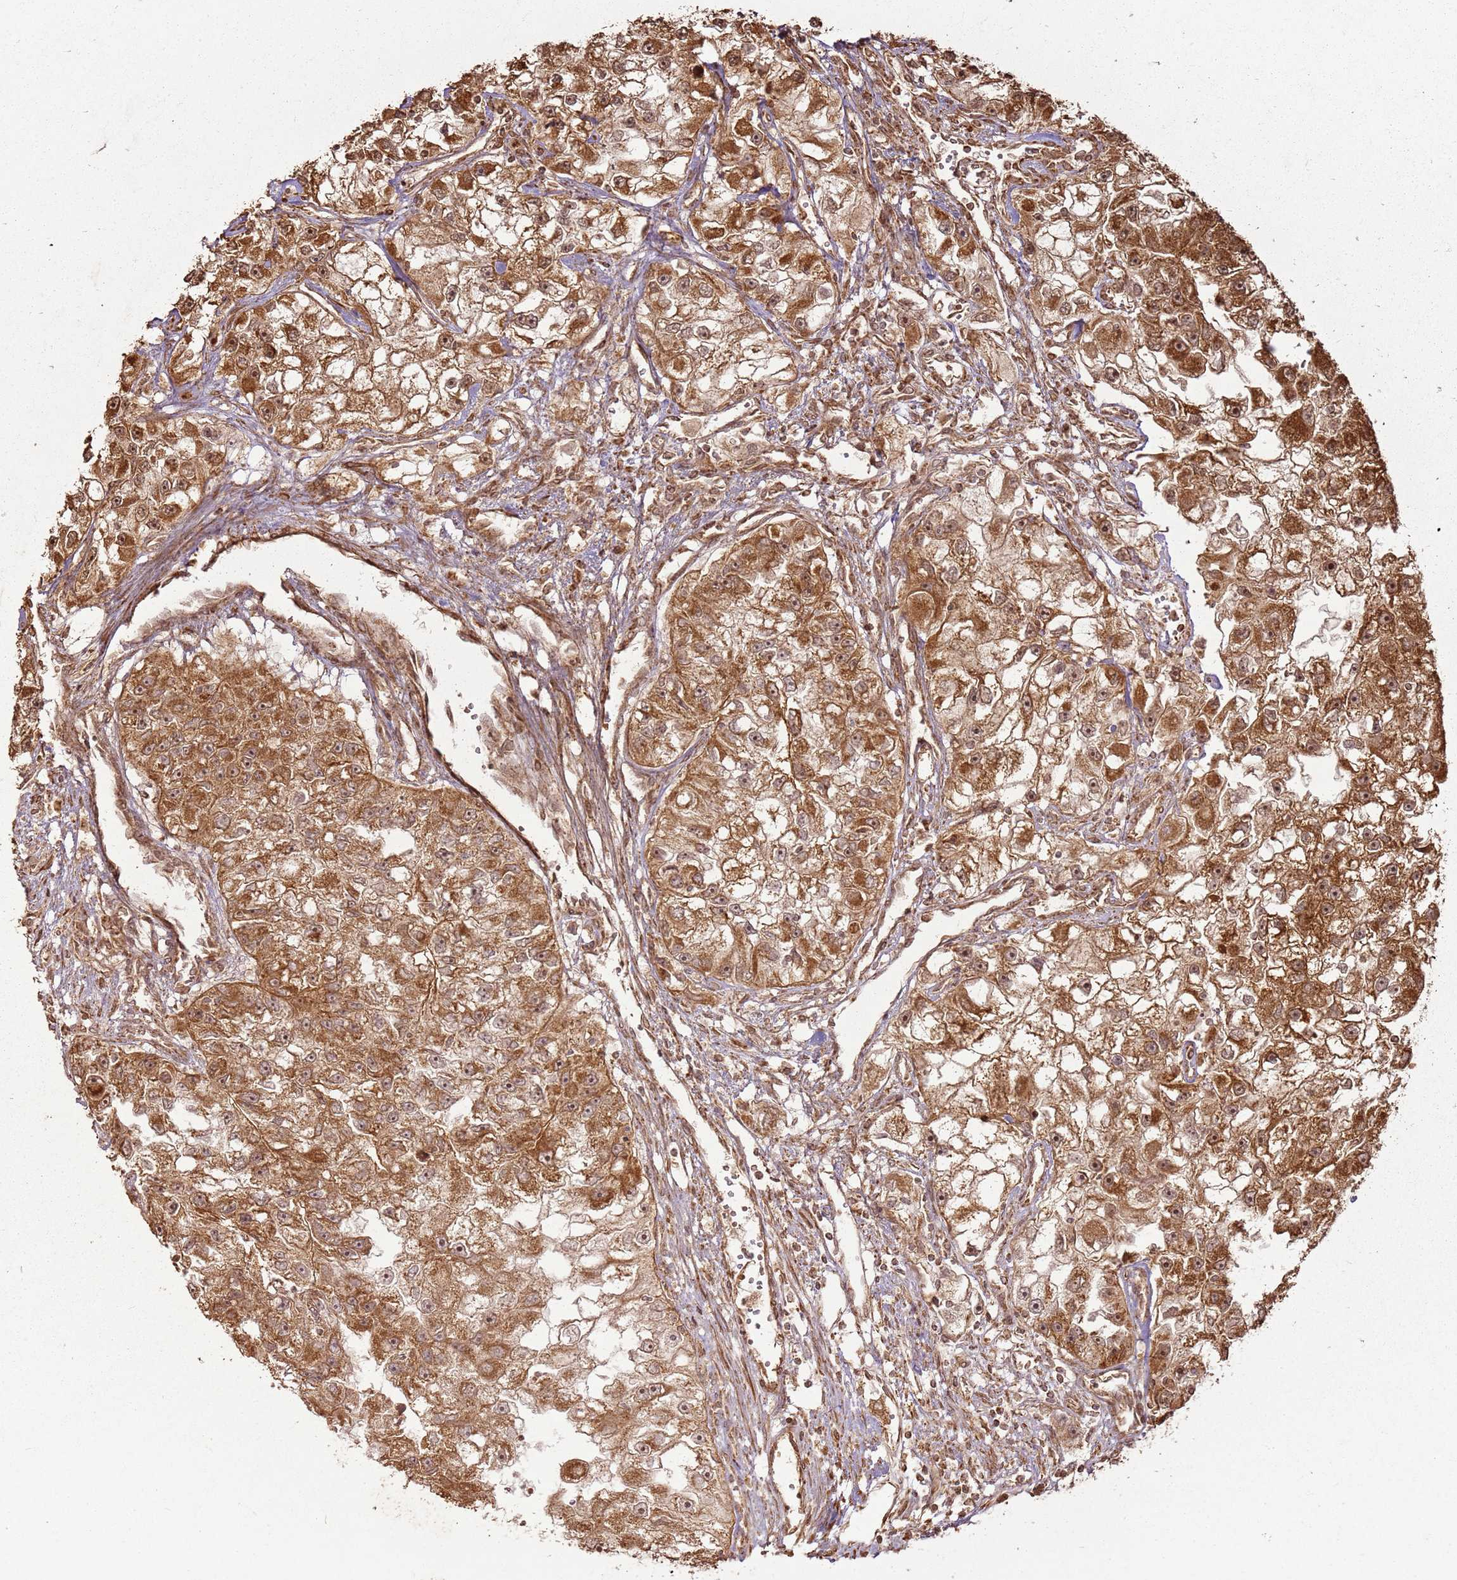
{"staining": {"intensity": "strong", "quantity": ">75%", "location": "cytoplasmic/membranous,nuclear"}, "tissue": "renal cancer", "cell_type": "Tumor cells", "image_type": "cancer", "snomed": [{"axis": "morphology", "description": "Adenocarcinoma, NOS"}, {"axis": "topography", "description": "Kidney"}], "caption": "An immunohistochemistry (IHC) micrograph of neoplastic tissue is shown. Protein staining in brown shows strong cytoplasmic/membranous and nuclear positivity in renal cancer within tumor cells. Immunohistochemistry stains the protein in brown and the nuclei are stained blue.", "gene": "MRPS6", "patient": {"sex": "male", "age": 63}}